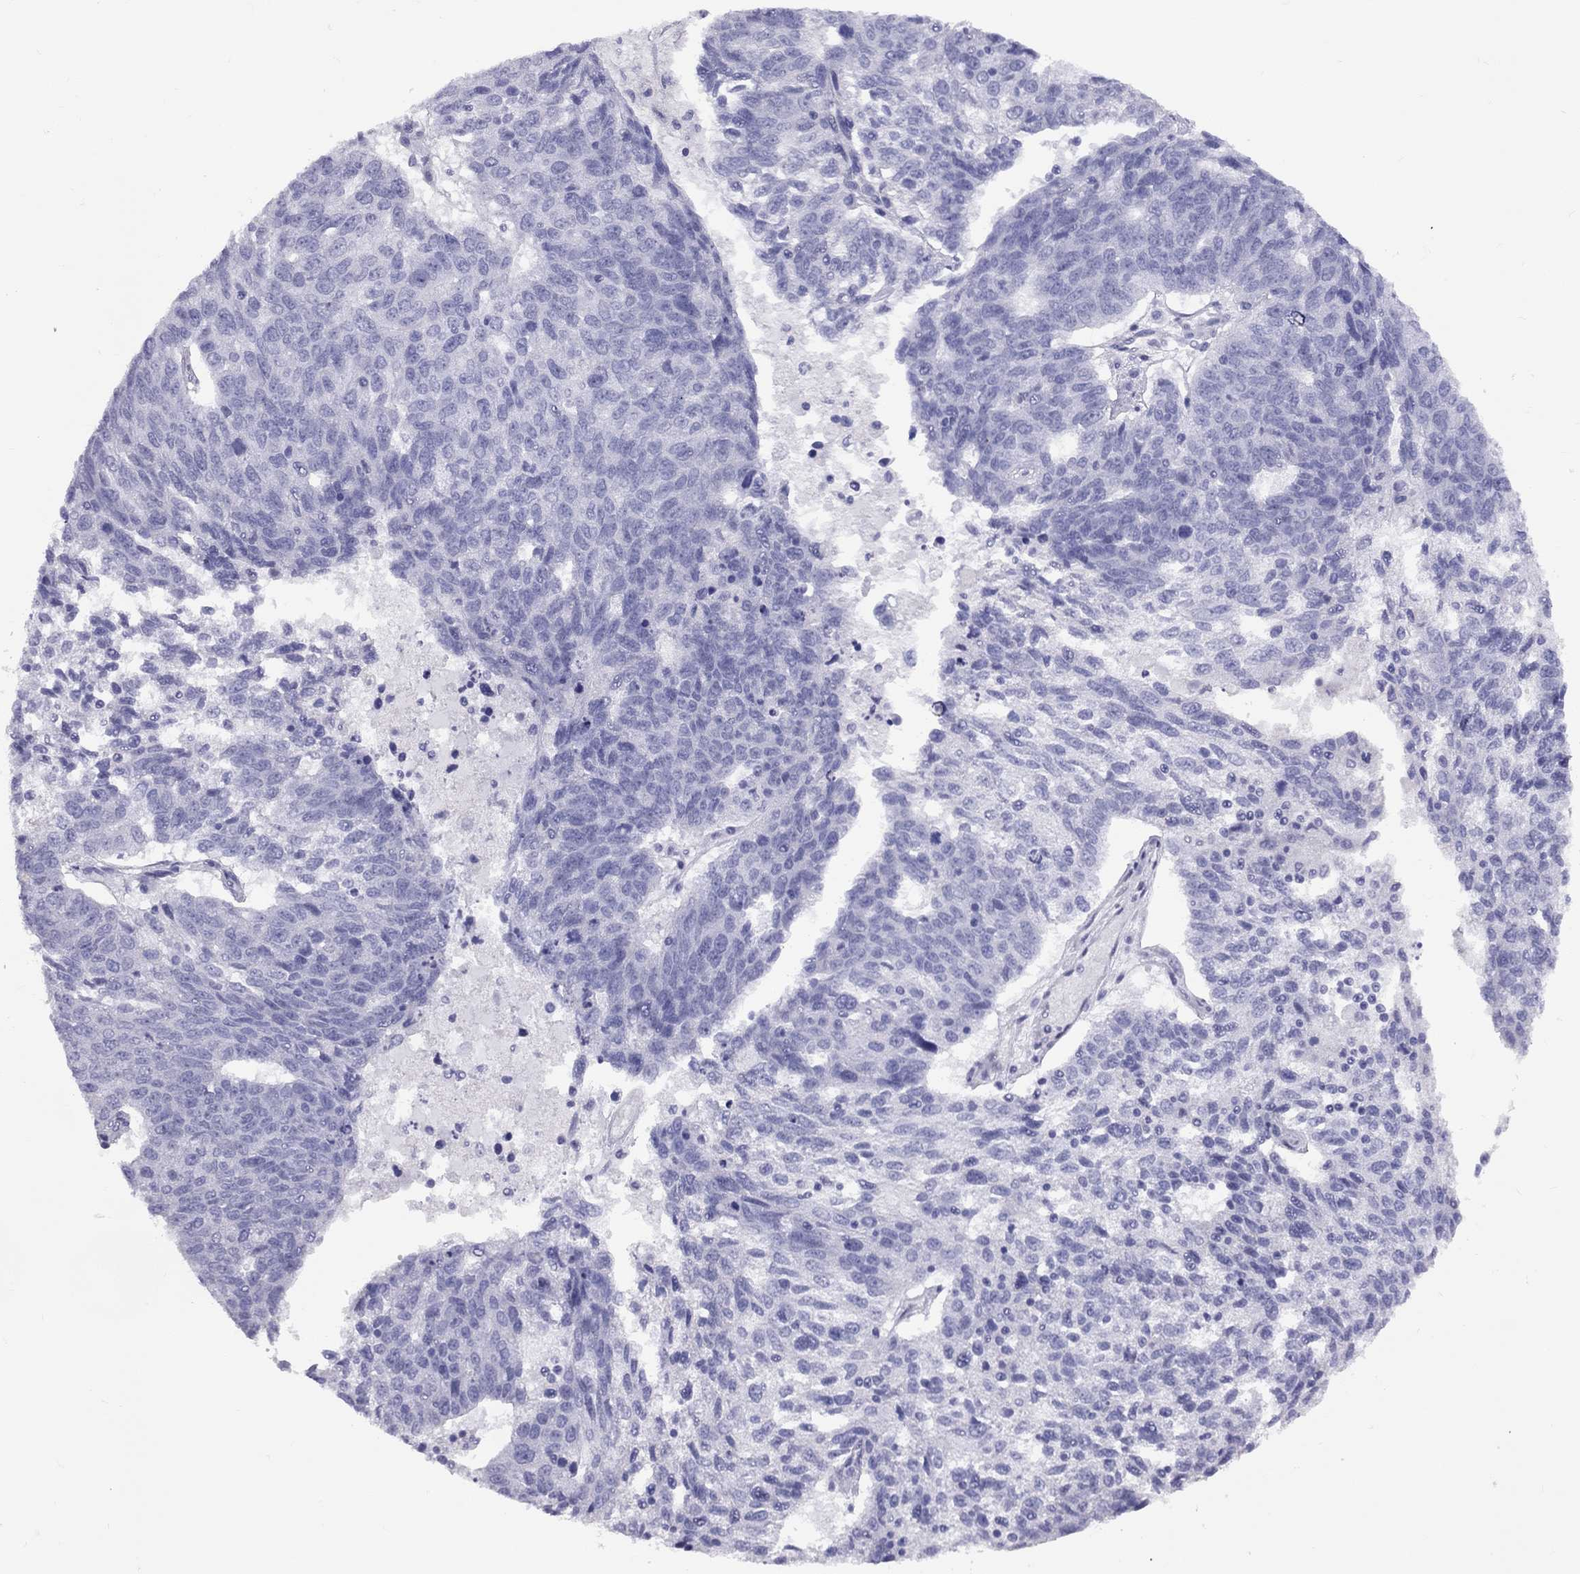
{"staining": {"intensity": "negative", "quantity": "none", "location": "none"}, "tissue": "ovarian cancer", "cell_type": "Tumor cells", "image_type": "cancer", "snomed": [{"axis": "morphology", "description": "Cystadenocarcinoma, serous, NOS"}, {"axis": "topography", "description": "Ovary"}], "caption": "Ovarian serous cystadenocarcinoma stained for a protein using IHC exhibits no positivity tumor cells.", "gene": "FSCN3", "patient": {"sex": "female", "age": 71}}